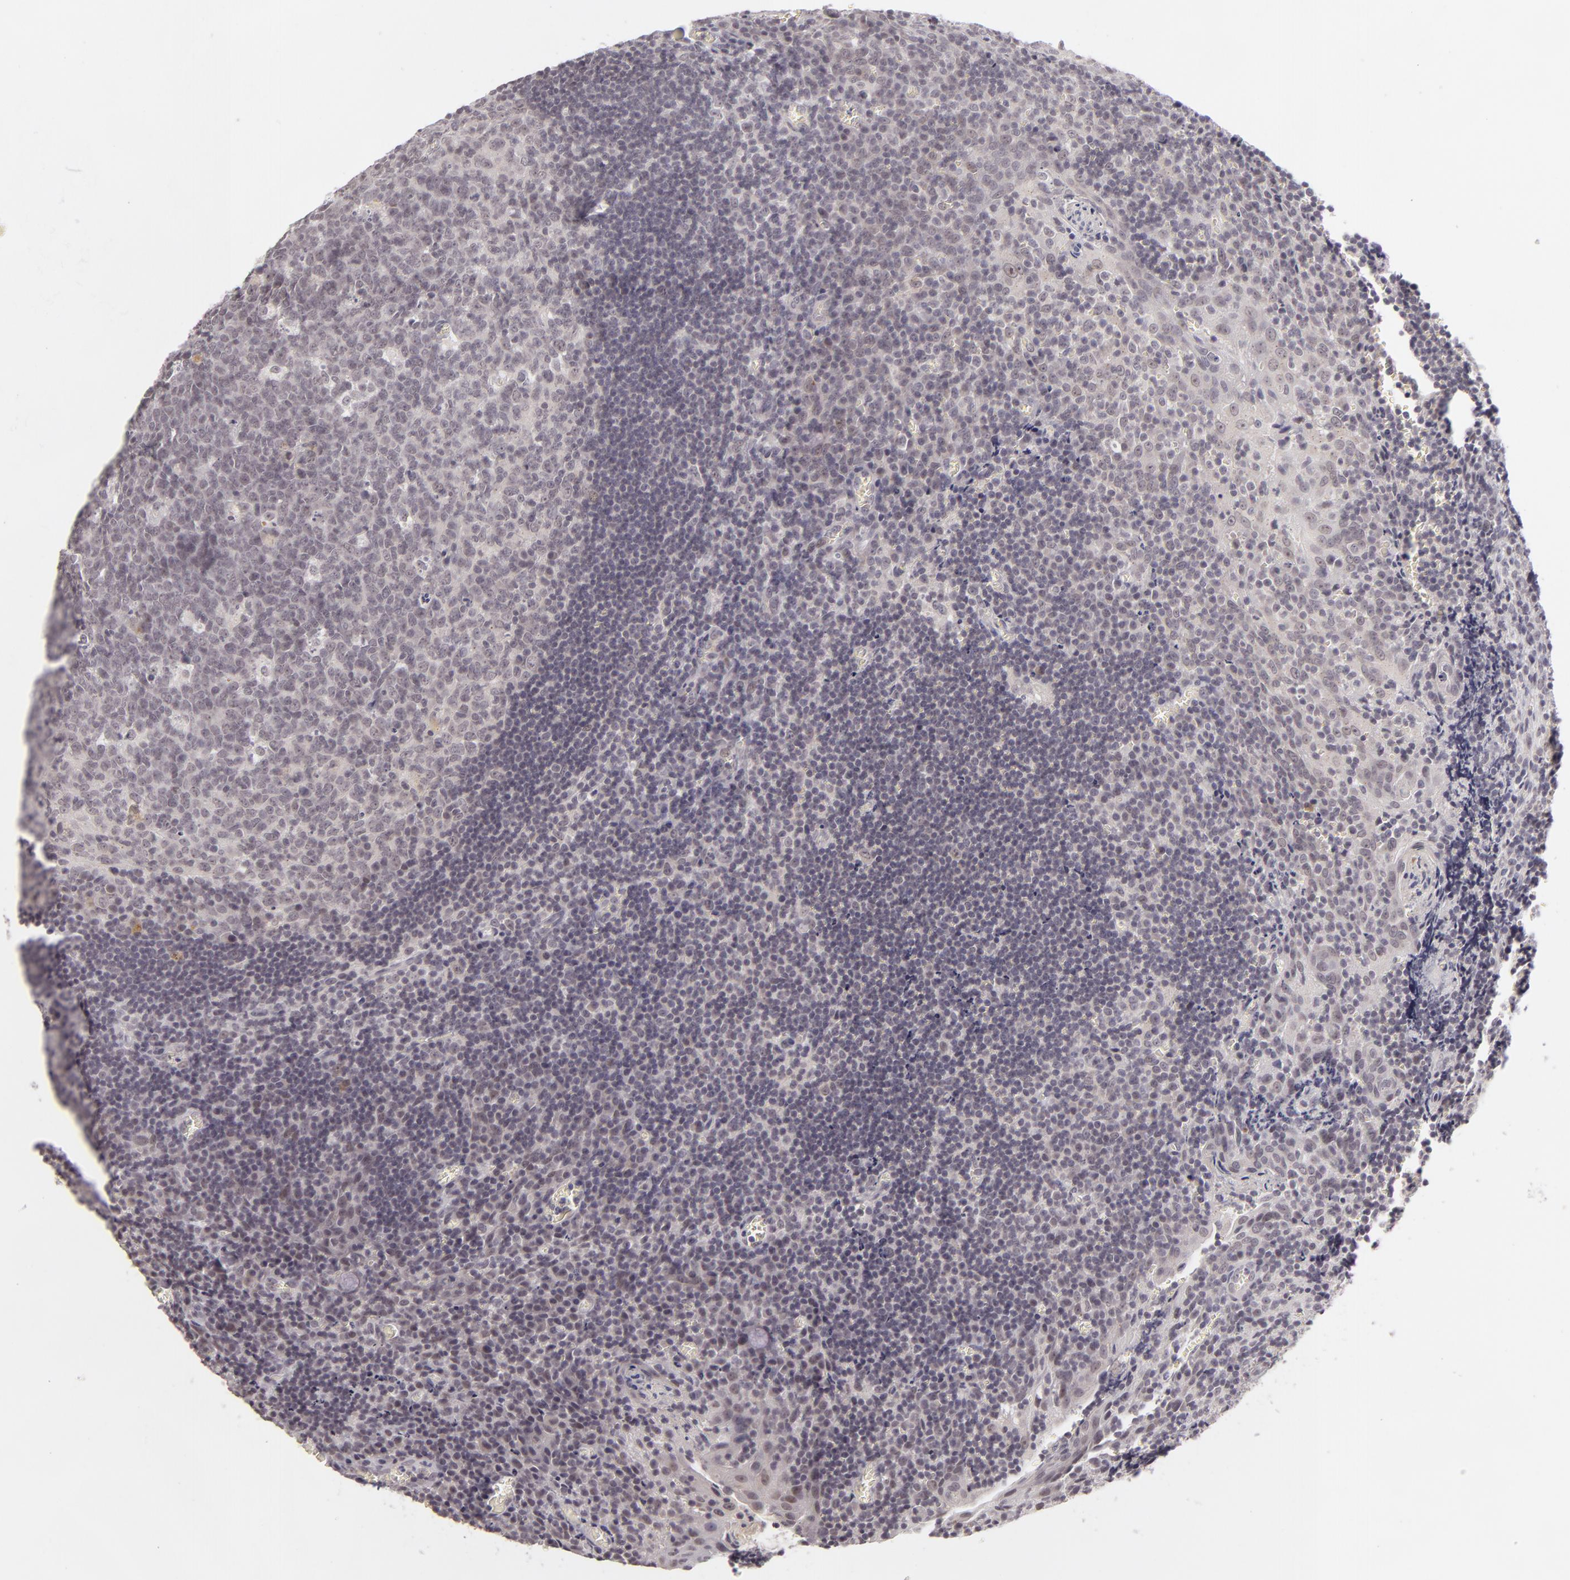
{"staining": {"intensity": "negative", "quantity": "none", "location": "none"}, "tissue": "tonsil", "cell_type": "Germinal center cells", "image_type": "normal", "snomed": [{"axis": "morphology", "description": "Normal tissue, NOS"}, {"axis": "topography", "description": "Tonsil"}], "caption": "DAB (3,3'-diaminobenzidine) immunohistochemical staining of benign human tonsil reveals no significant staining in germinal center cells. (DAB (3,3'-diaminobenzidine) IHC visualized using brightfield microscopy, high magnification).", "gene": "DLG3", "patient": {"sex": "male", "age": 20}}